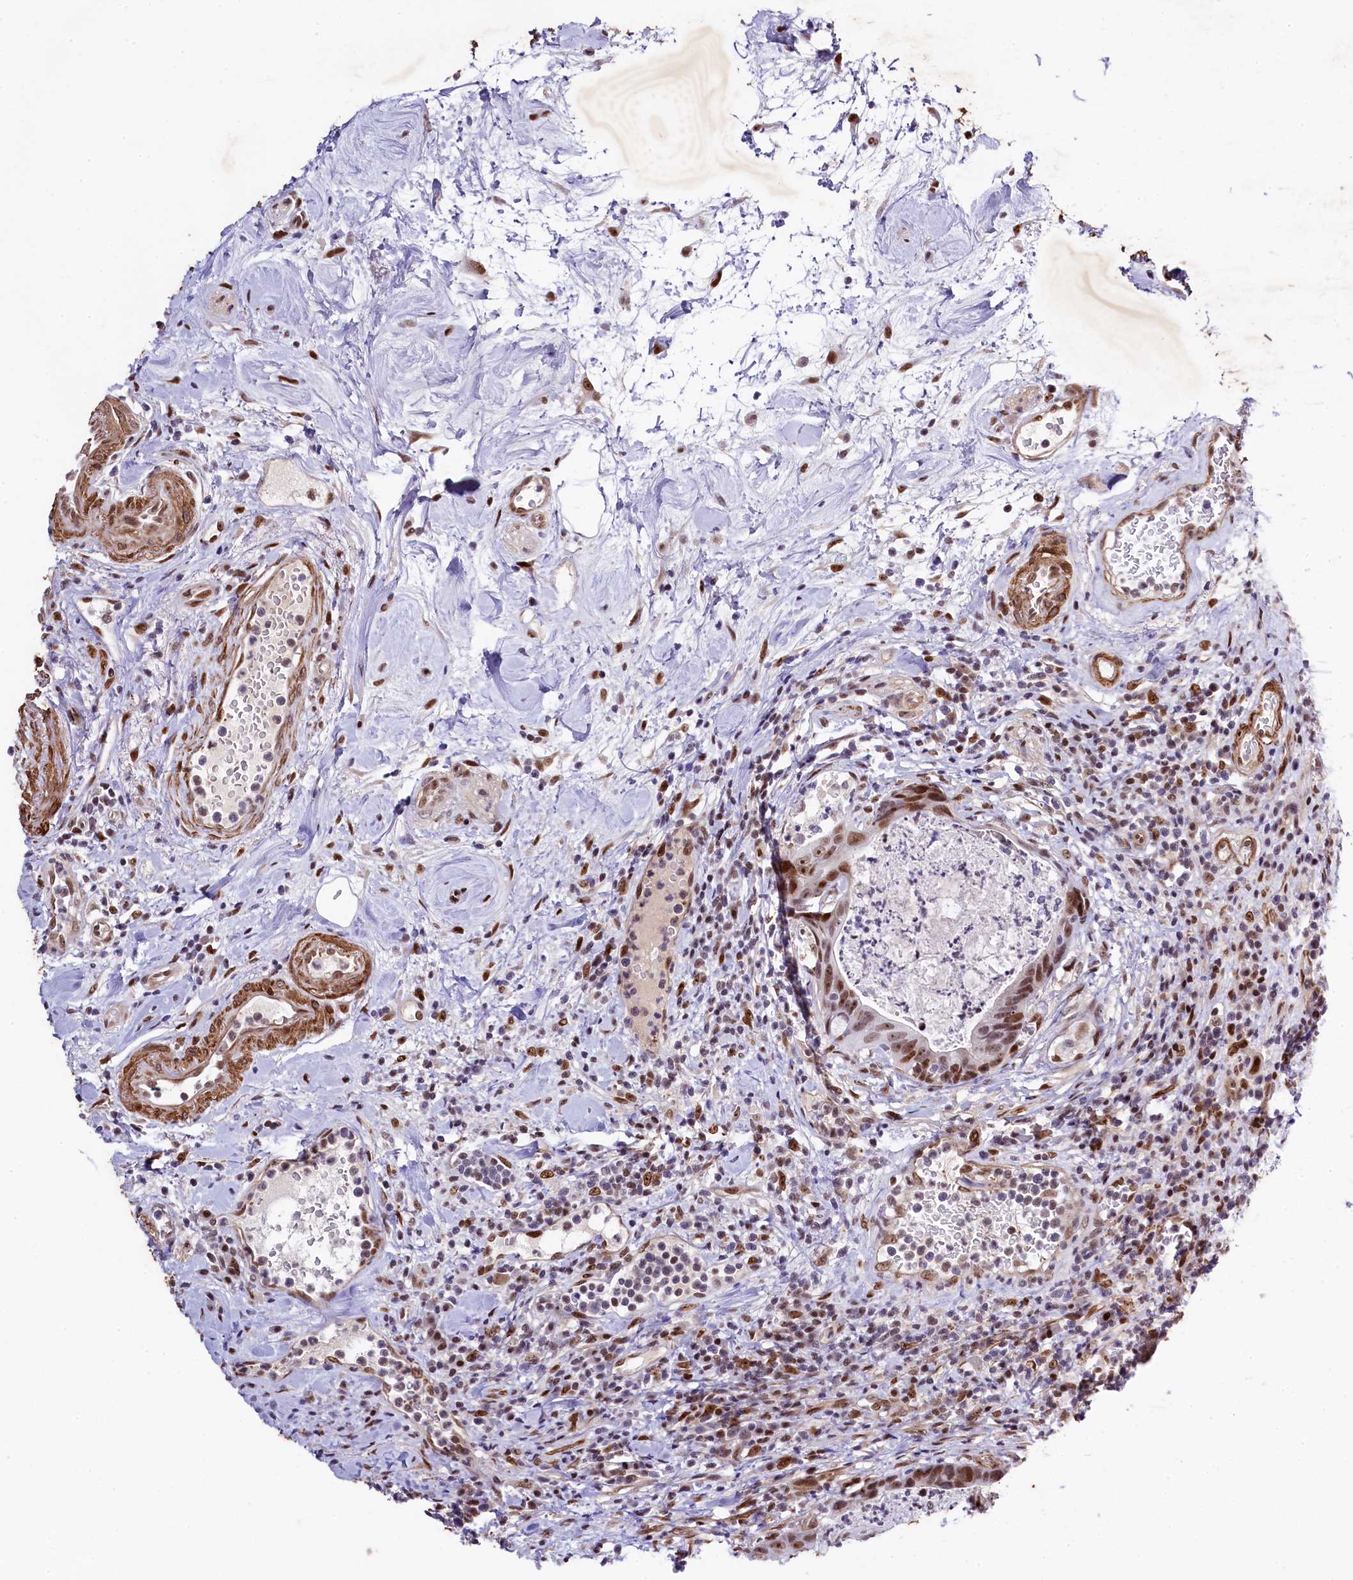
{"staining": {"intensity": "moderate", "quantity": ">75%", "location": "nuclear"}, "tissue": "colorectal cancer", "cell_type": "Tumor cells", "image_type": "cancer", "snomed": [{"axis": "morphology", "description": "Adenocarcinoma, NOS"}, {"axis": "topography", "description": "Colon"}], "caption": "Colorectal adenocarcinoma tissue shows moderate nuclear positivity in about >75% of tumor cells", "gene": "SAMD10", "patient": {"sex": "female", "age": 82}}